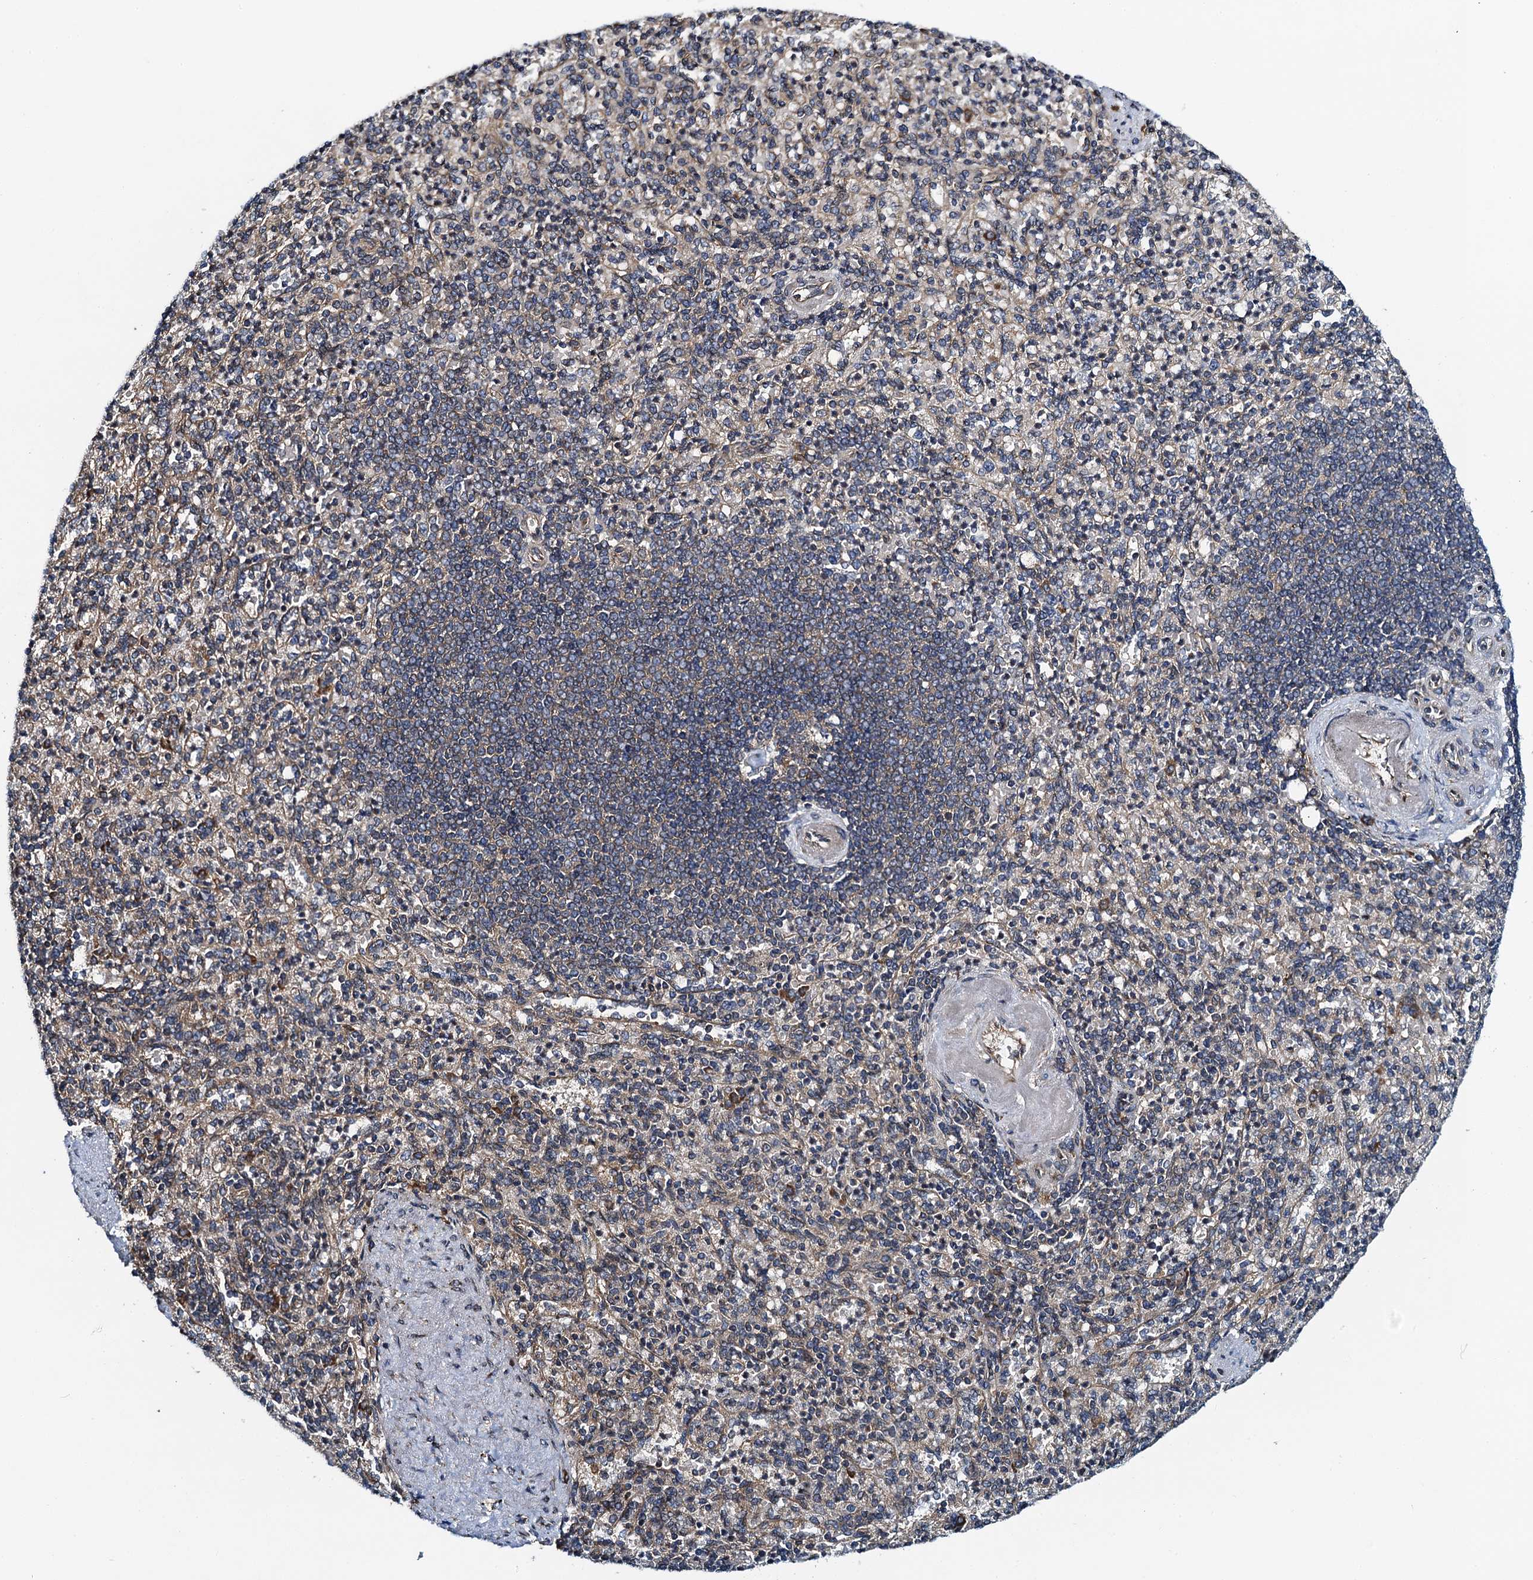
{"staining": {"intensity": "negative", "quantity": "none", "location": "none"}, "tissue": "spleen", "cell_type": "Cells in red pulp", "image_type": "normal", "snomed": [{"axis": "morphology", "description": "Normal tissue, NOS"}, {"axis": "topography", "description": "Spleen"}], "caption": "Immunohistochemical staining of benign human spleen reveals no significant expression in cells in red pulp.", "gene": "MDM1", "patient": {"sex": "female", "age": 74}}